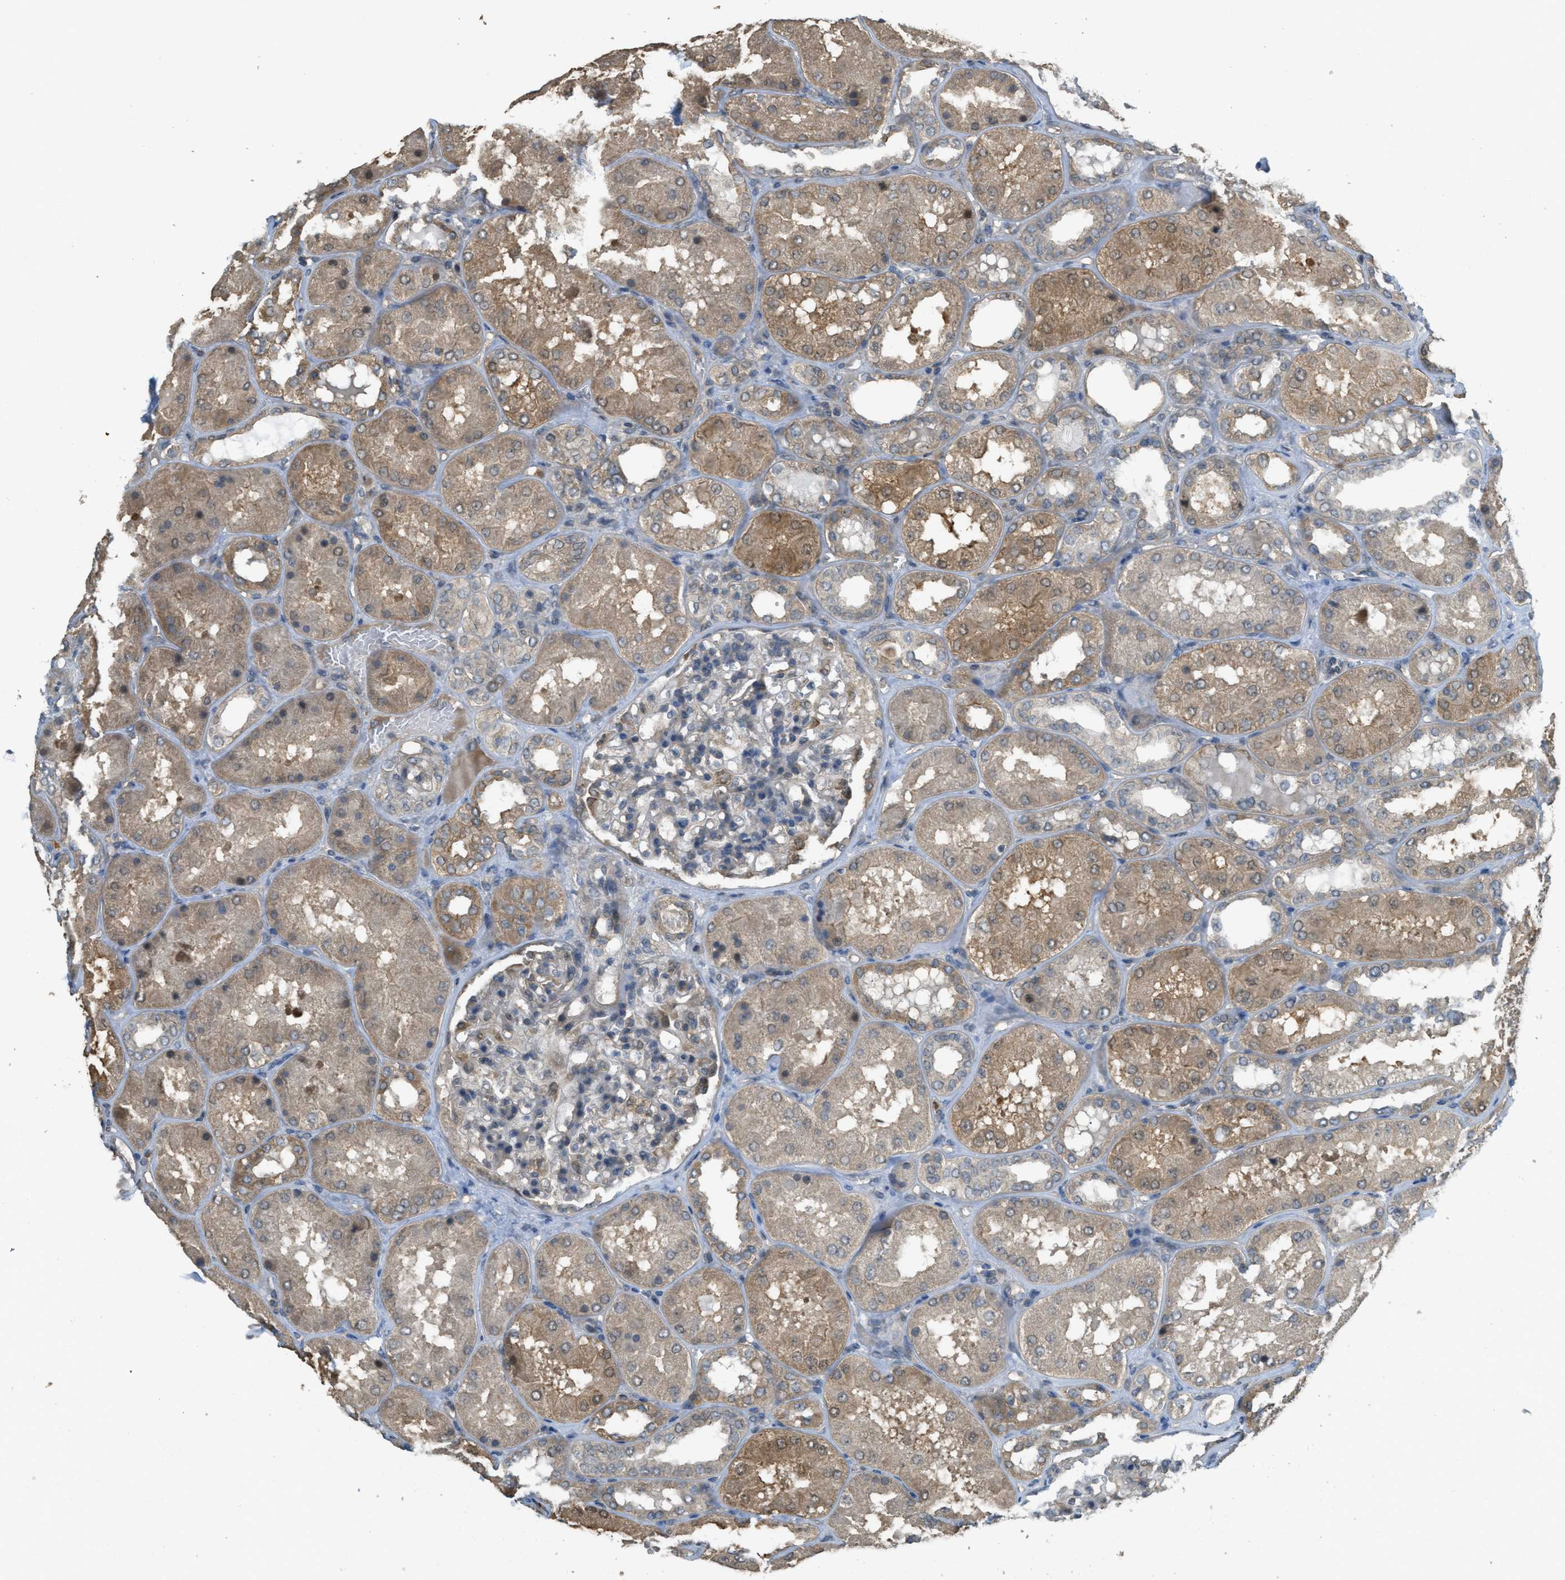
{"staining": {"intensity": "moderate", "quantity": "25%-75%", "location": "cytoplasmic/membranous,nuclear"}, "tissue": "kidney", "cell_type": "Cells in glomeruli", "image_type": "normal", "snomed": [{"axis": "morphology", "description": "Normal tissue, NOS"}, {"axis": "topography", "description": "Kidney"}], "caption": "Immunohistochemistry (IHC) photomicrograph of unremarkable kidney stained for a protein (brown), which demonstrates medium levels of moderate cytoplasmic/membranous,nuclear positivity in approximately 25%-75% of cells in glomeruli.", "gene": "IGF2BP2", "patient": {"sex": "female", "age": 56}}